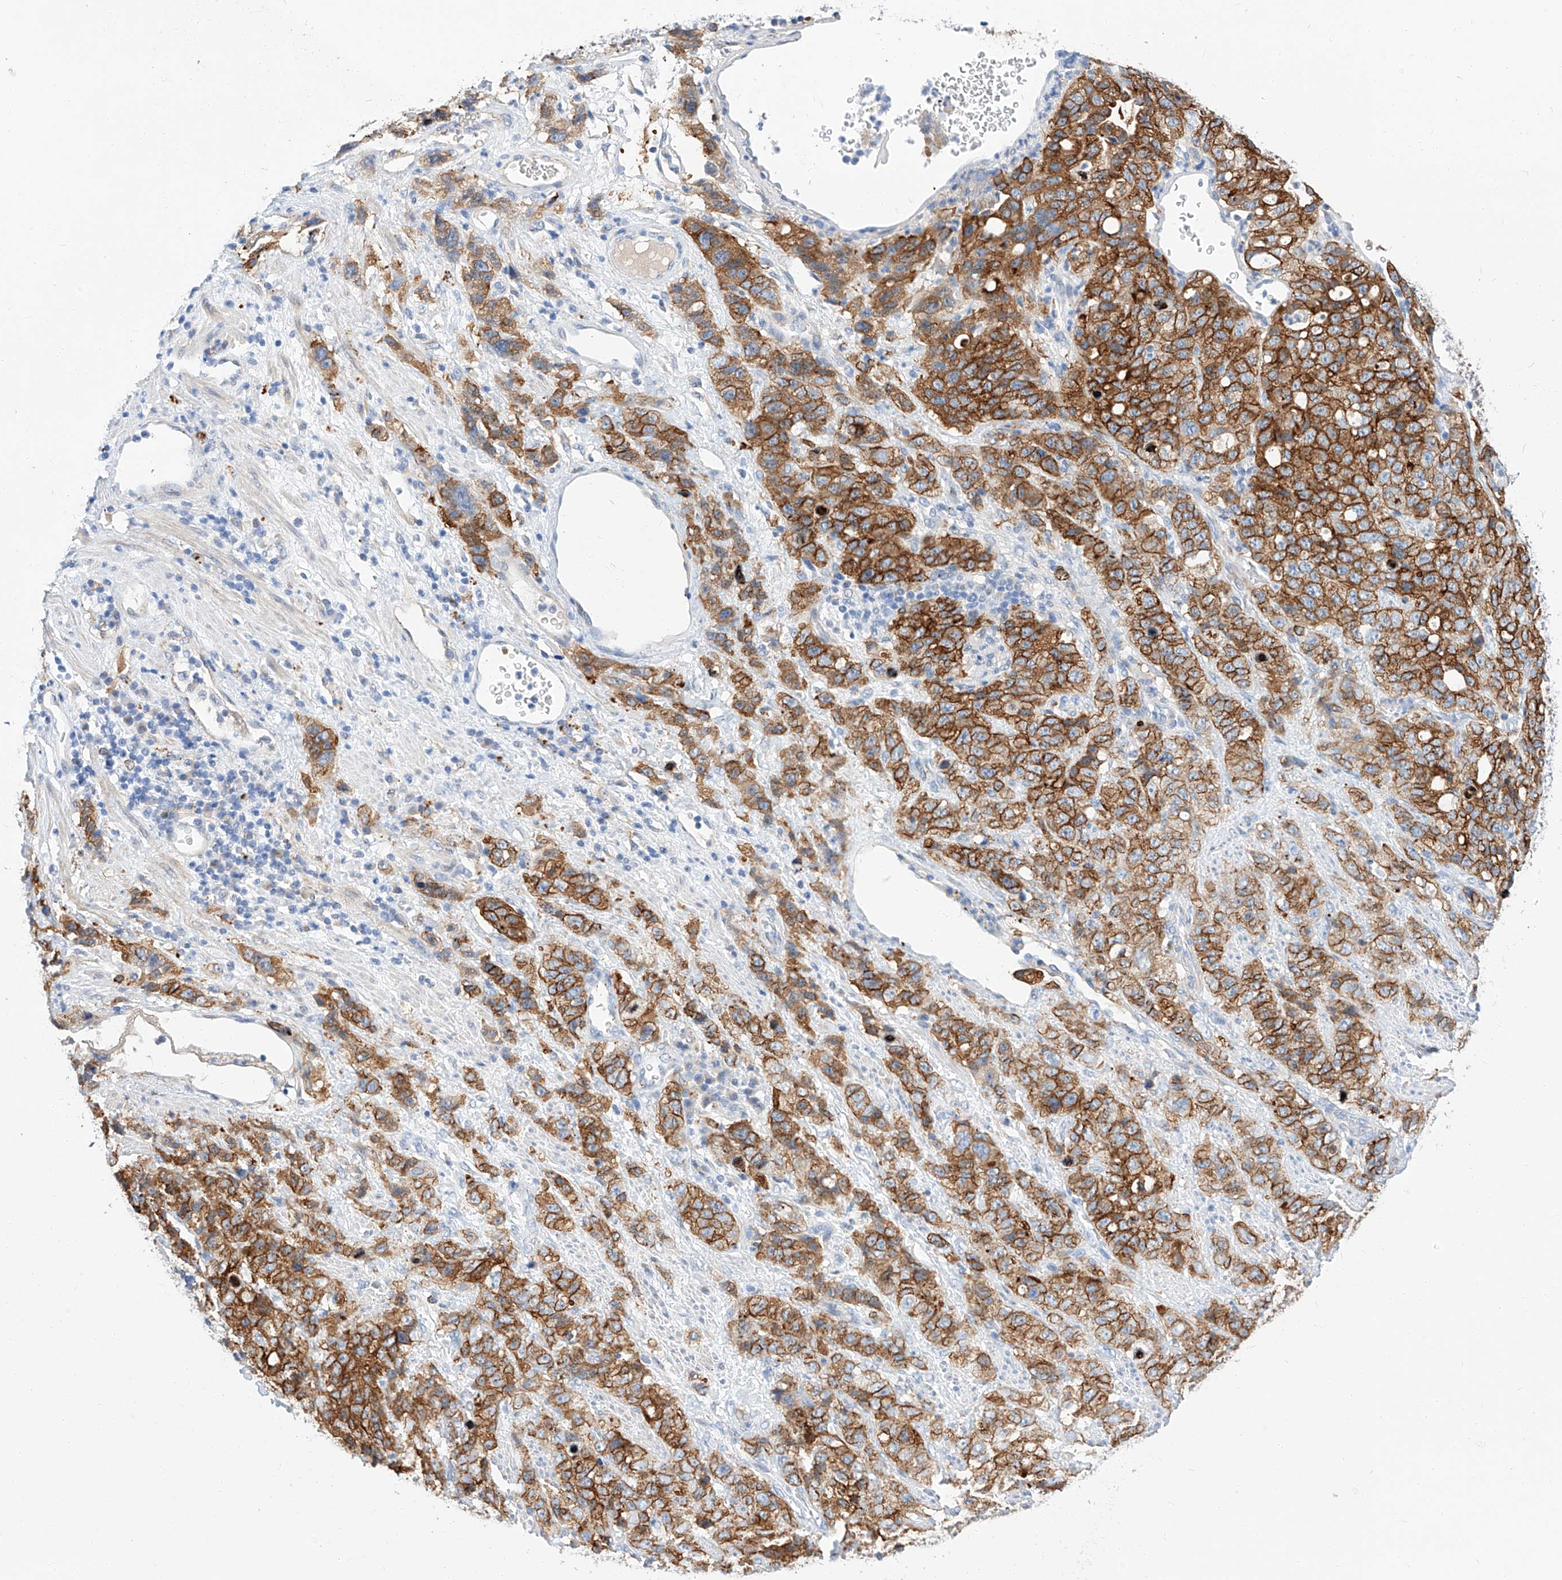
{"staining": {"intensity": "strong", "quantity": ">75%", "location": "cytoplasmic/membranous"}, "tissue": "stomach cancer", "cell_type": "Tumor cells", "image_type": "cancer", "snomed": [{"axis": "morphology", "description": "Adenocarcinoma, NOS"}, {"axis": "topography", "description": "Stomach"}], "caption": "A histopathology image showing strong cytoplasmic/membranous staining in approximately >75% of tumor cells in stomach cancer (adenocarcinoma), as visualized by brown immunohistochemical staining.", "gene": "MAP7", "patient": {"sex": "male", "age": 48}}